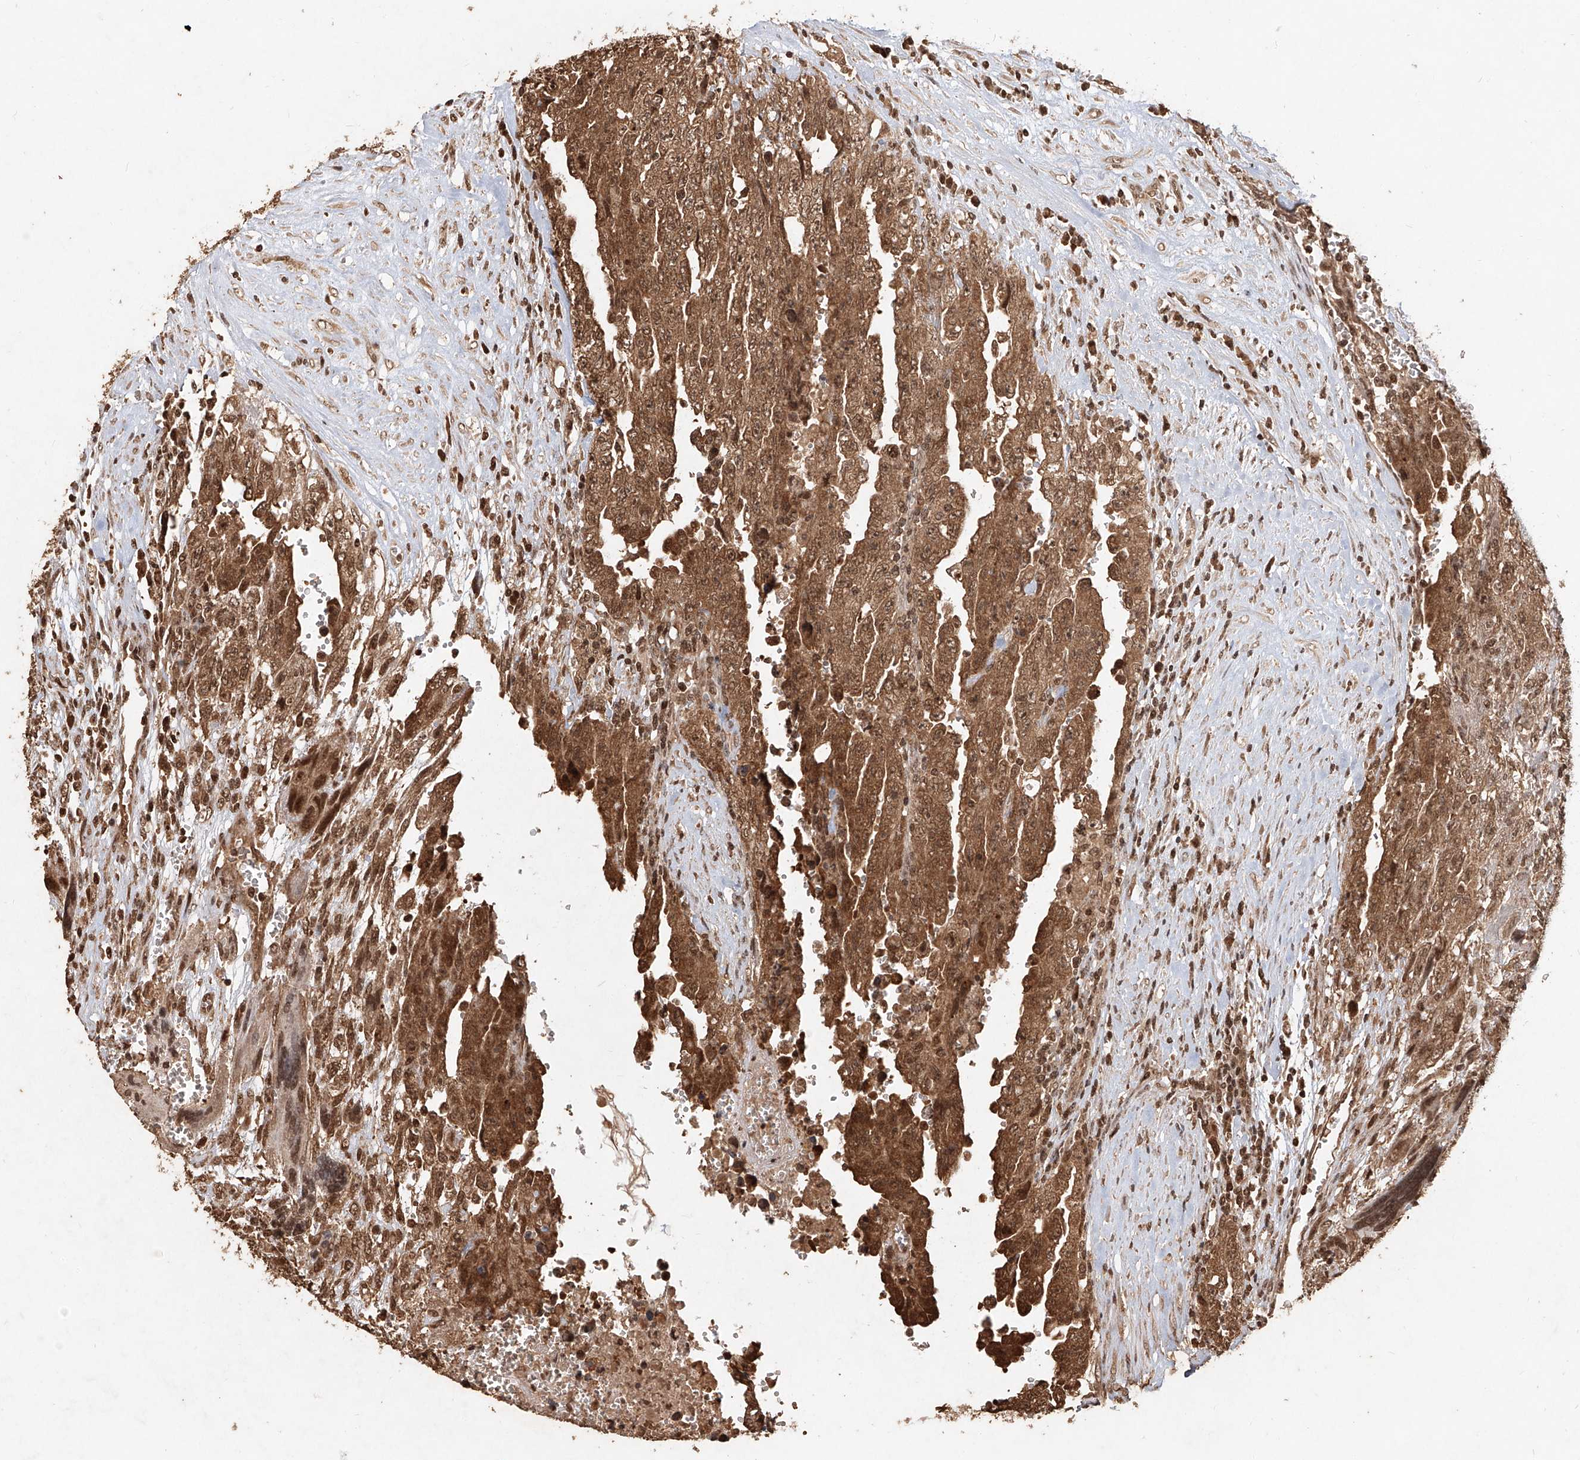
{"staining": {"intensity": "moderate", "quantity": ">75%", "location": "cytoplasmic/membranous,nuclear"}, "tissue": "testis cancer", "cell_type": "Tumor cells", "image_type": "cancer", "snomed": [{"axis": "morphology", "description": "Carcinoma, Embryonal, NOS"}, {"axis": "topography", "description": "Testis"}], "caption": "Immunohistochemistry photomicrograph of testis cancer stained for a protein (brown), which shows medium levels of moderate cytoplasmic/membranous and nuclear staining in about >75% of tumor cells.", "gene": "UBE2K", "patient": {"sex": "male", "age": 28}}